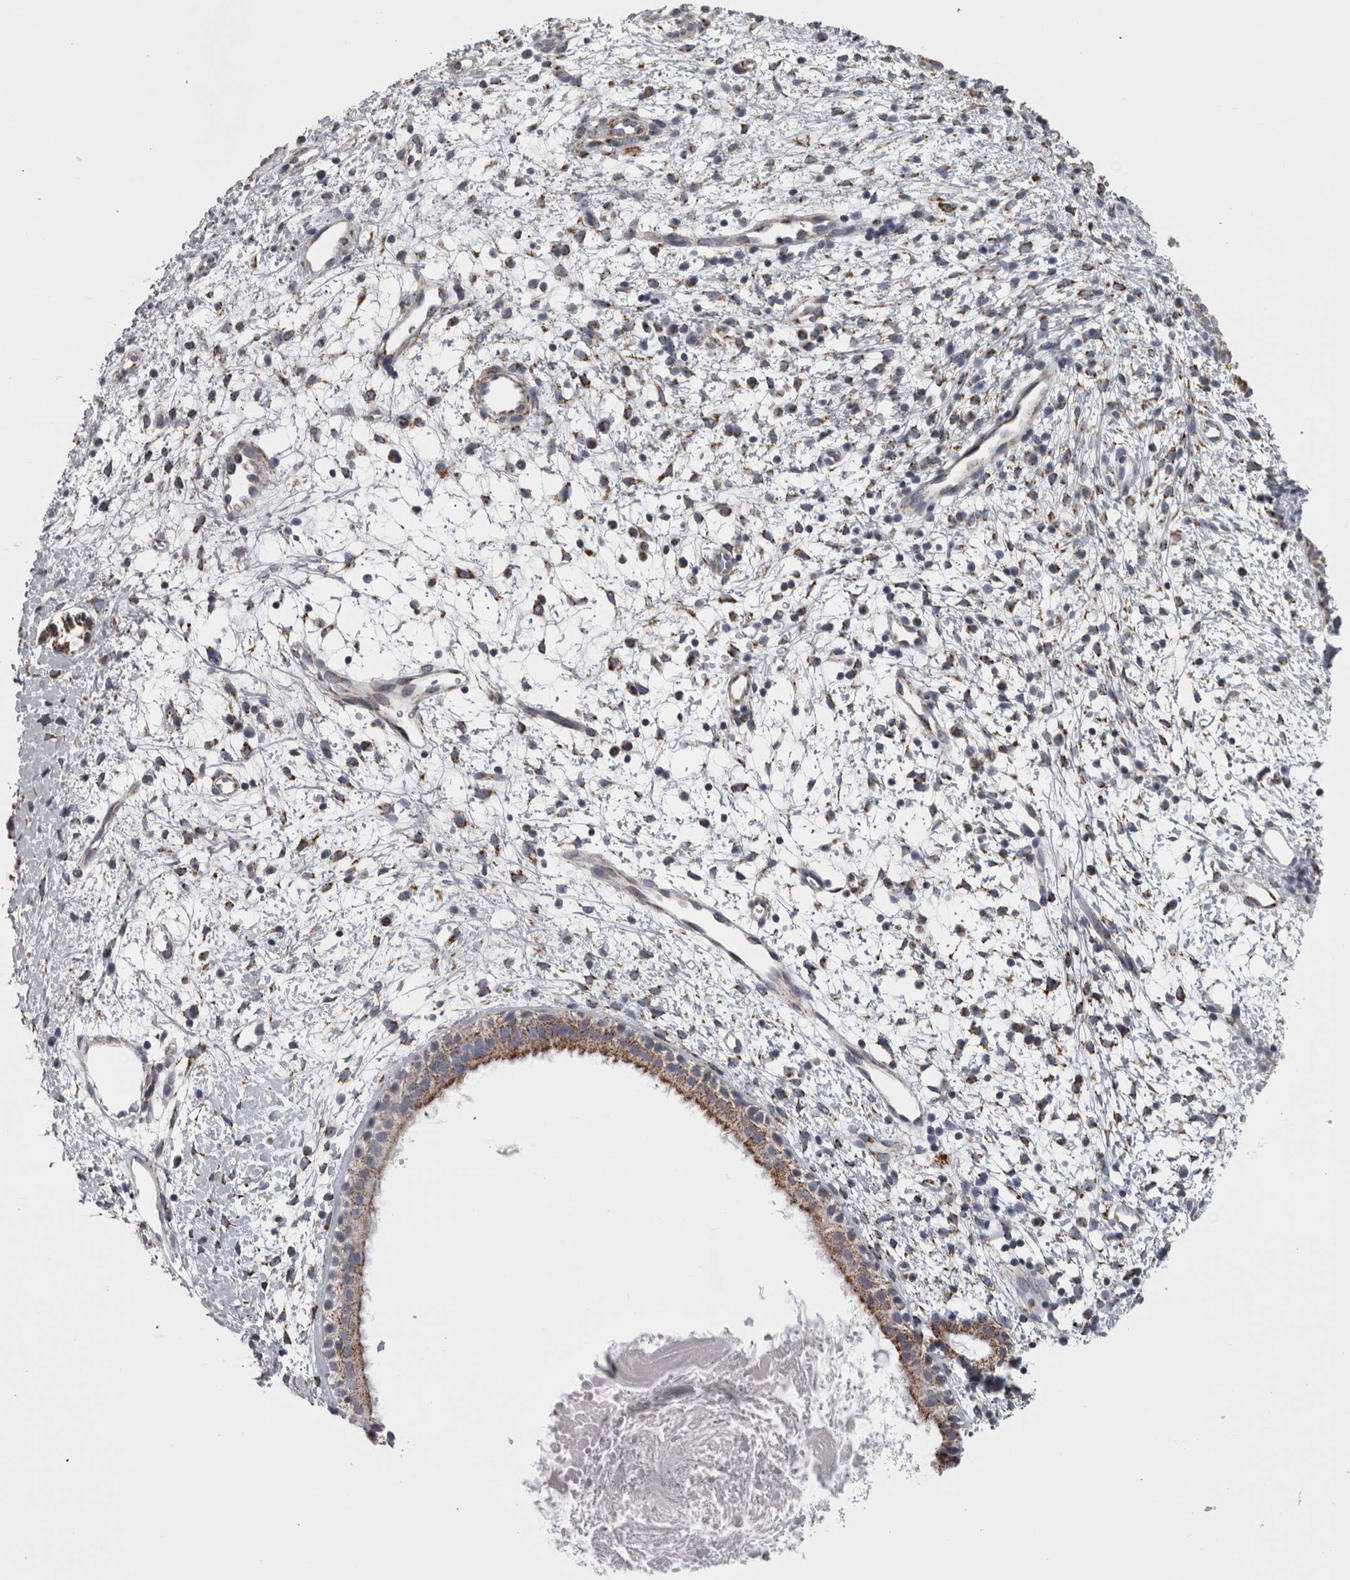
{"staining": {"intensity": "moderate", "quantity": ">75%", "location": "cytoplasmic/membranous"}, "tissue": "nasopharynx", "cell_type": "Respiratory epithelial cells", "image_type": "normal", "snomed": [{"axis": "morphology", "description": "Normal tissue, NOS"}, {"axis": "topography", "description": "Nasopharynx"}], "caption": "About >75% of respiratory epithelial cells in benign human nasopharynx show moderate cytoplasmic/membranous protein expression as visualized by brown immunohistochemical staining.", "gene": "DBT", "patient": {"sex": "male", "age": 22}}